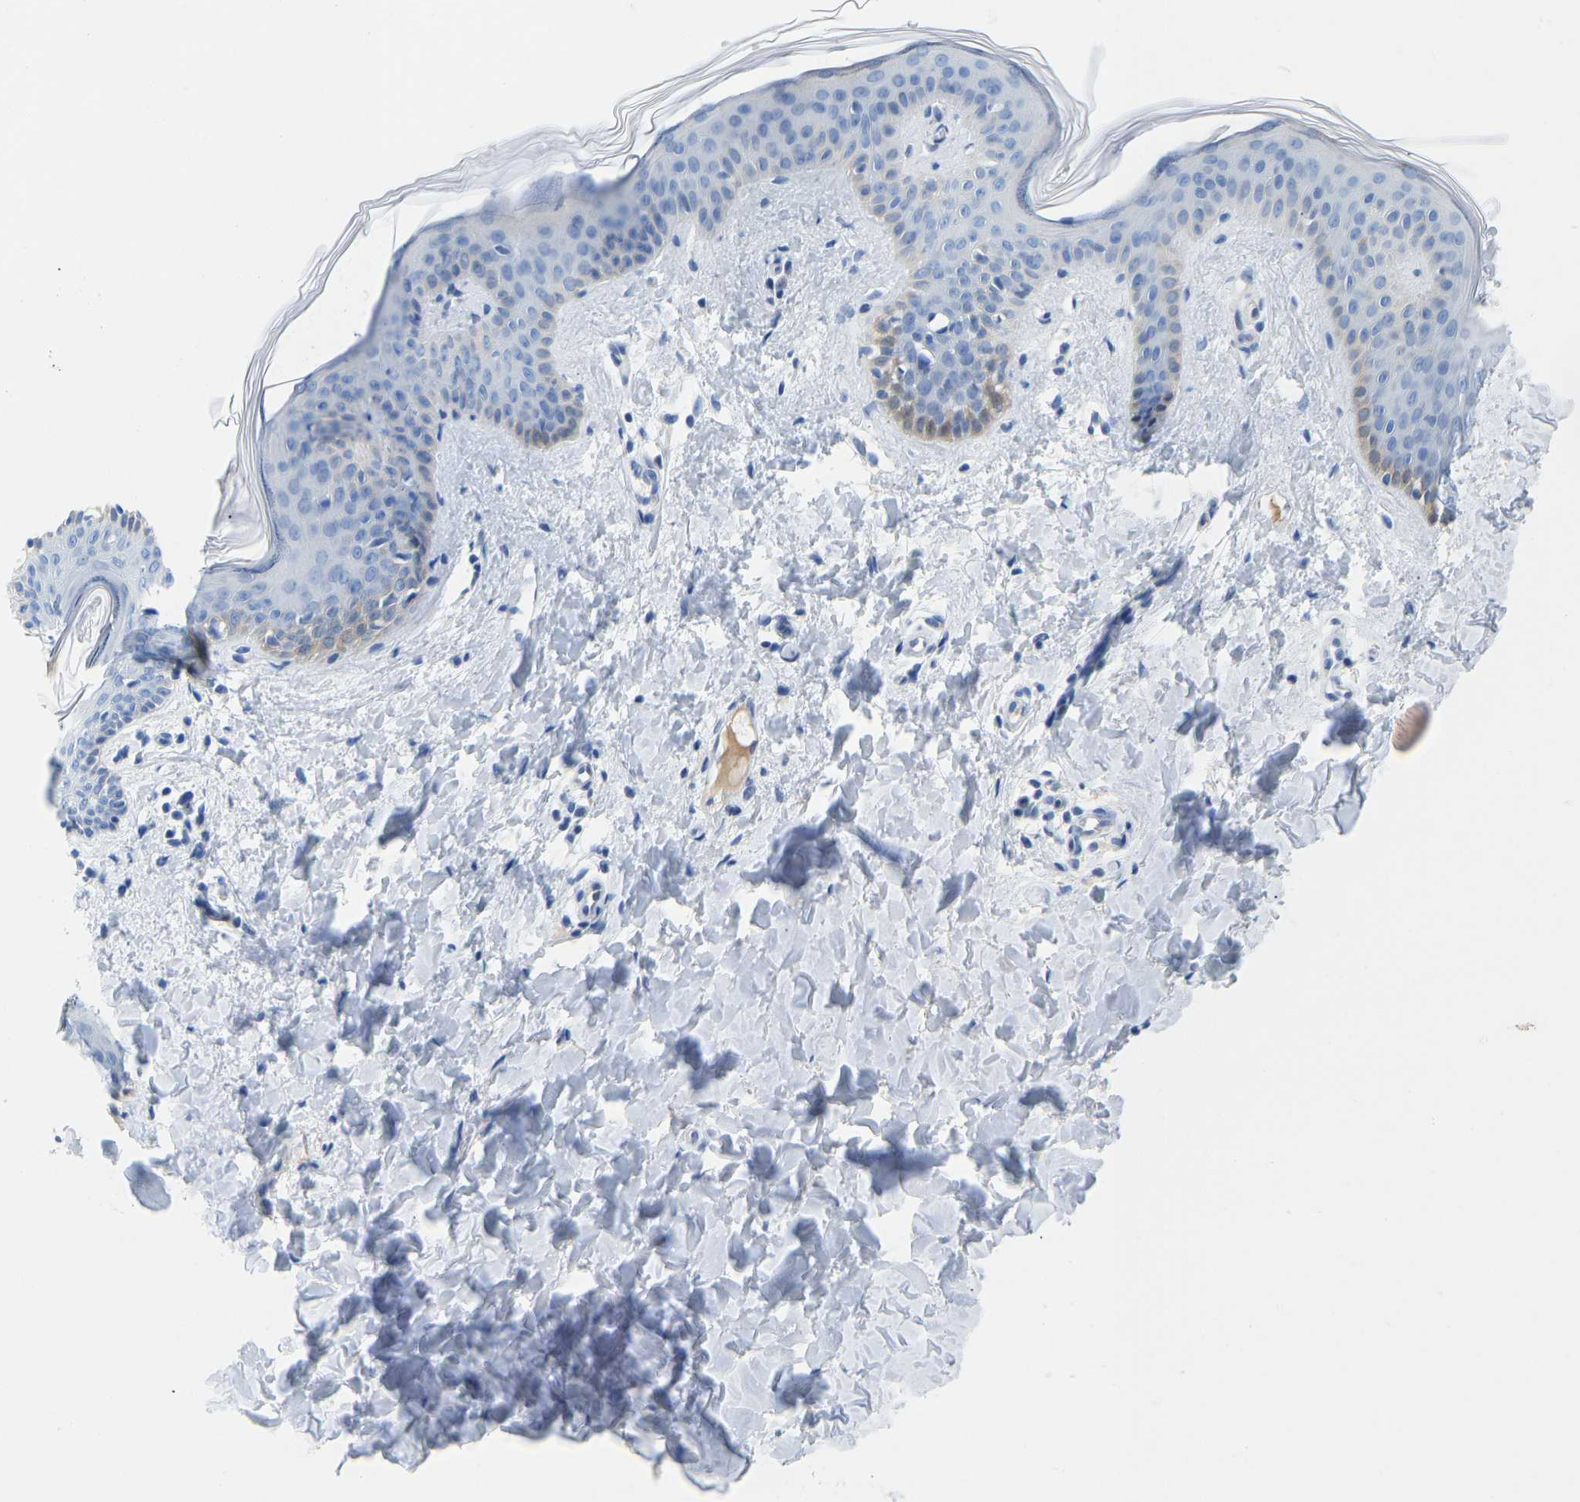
{"staining": {"intensity": "negative", "quantity": "none", "location": "none"}, "tissue": "skin", "cell_type": "Fibroblasts", "image_type": "normal", "snomed": [{"axis": "morphology", "description": "Normal tissue, NOS"}, {"axis": "topography", "description": "Skin"}], "caption": "Immunohistochemistry image of unremarkable human skin stained for a protein (brown), which exhibits no staining in fibroblasts. (DAB (3,3'-diaminobenzidine) immunohistochemistry visualized using brightfield microscopy, high magnification).", "gene": "NKAIN3", "patient": {"sex": "female", "age": 17}}